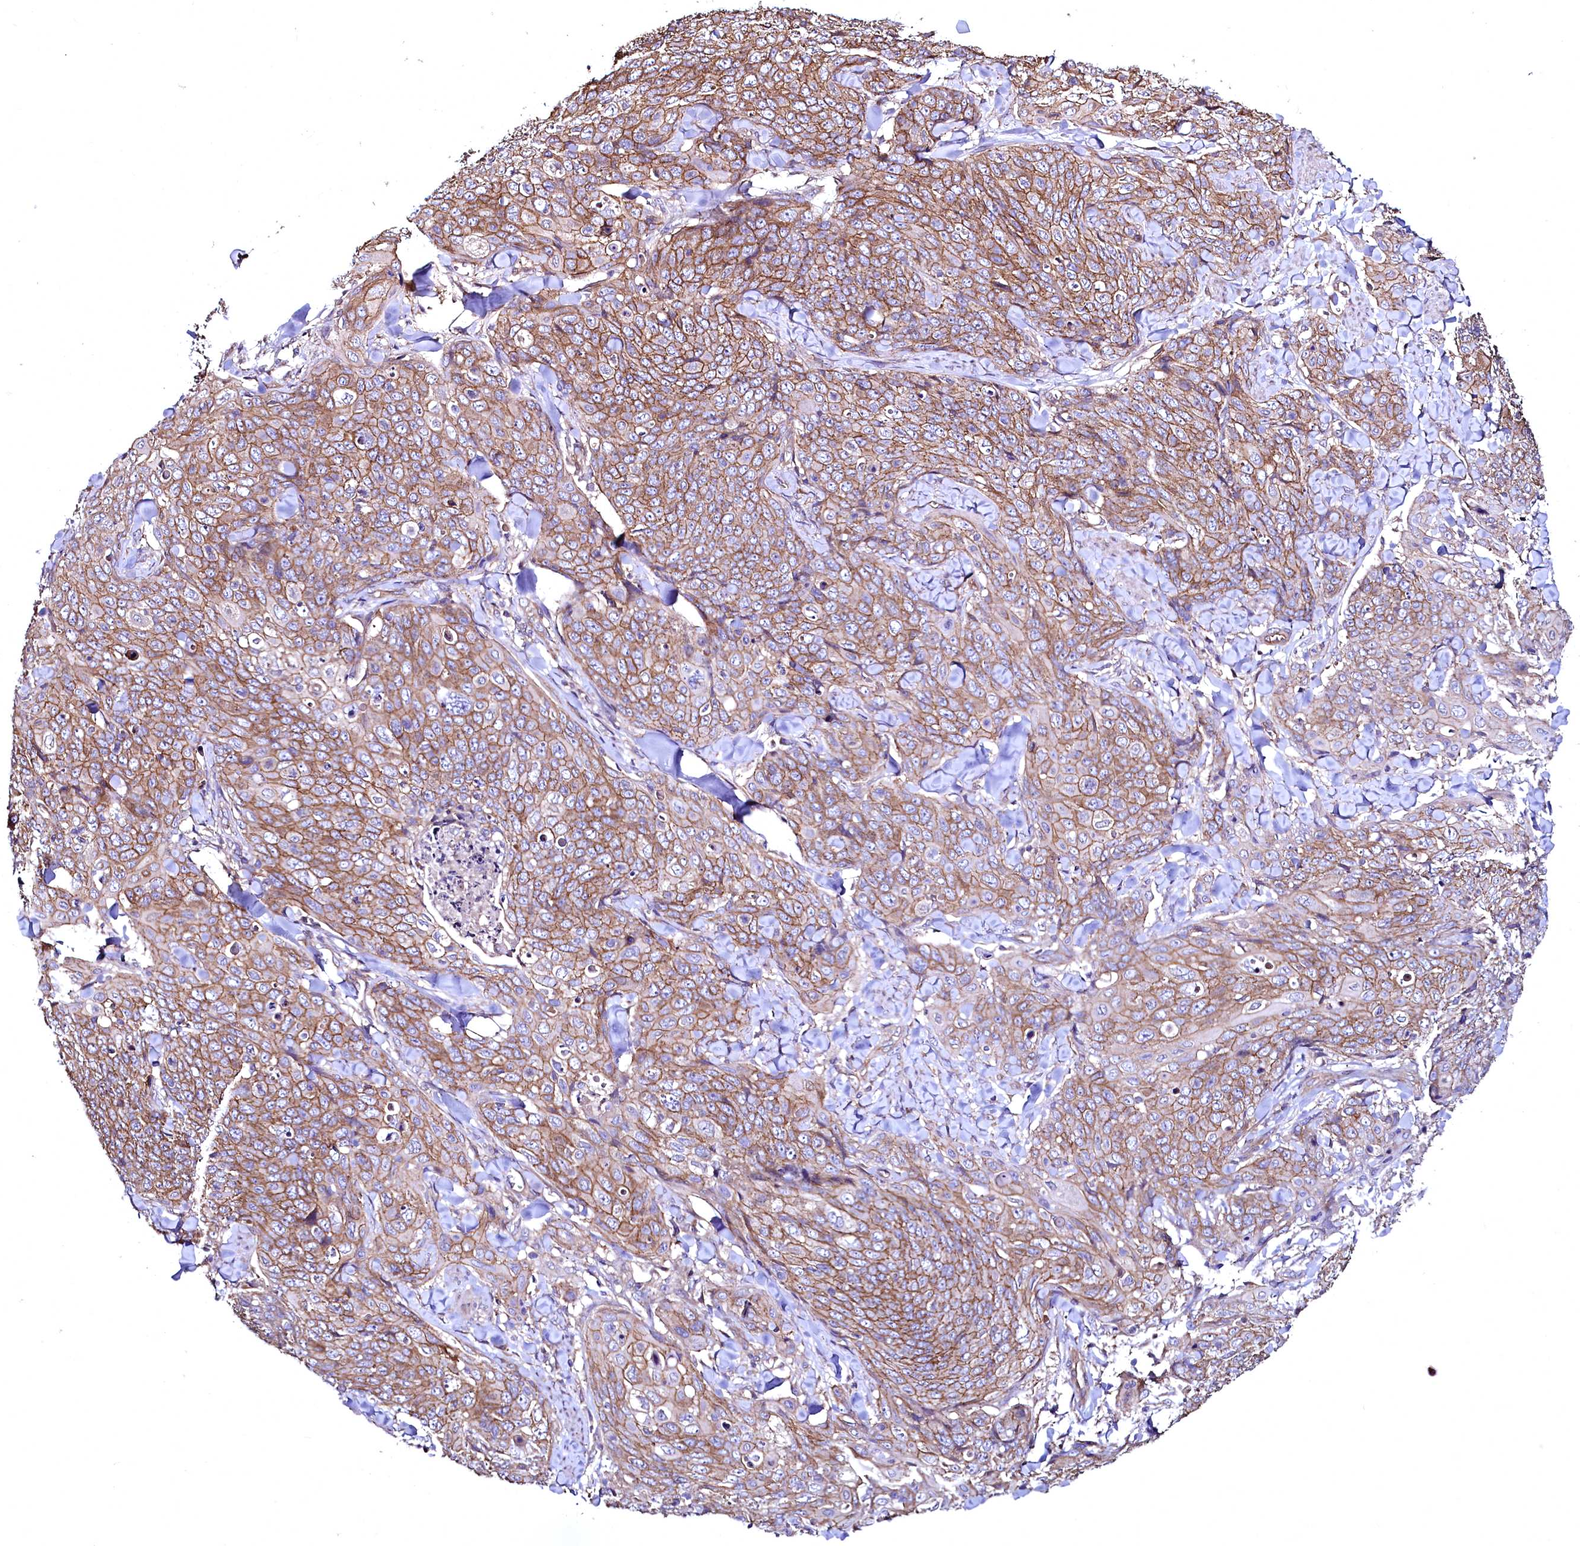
{"staining": {"intensity": "moderate", "quantity": ">75%", "location": "cytoplasmic/membranous"}, "tissue": "skin cancer", "cell_type": "Tumor cells", "image_type": "cancer", "snomed": [{"axis": "morphology", "description": "Squamous cell carcinoma, NOS"}, {"axis": "topography", "description": "Skin"}, {"axis": "topography", "description": "Vulva"}], "caption": "A photomicrograph of skin cancer stained for a protein shows moderate cytoplasmic/membranous brown staining in tumor cells. (Stains: DAB (3,3'-diaminobenzidine) in brown, nuclei in blue, Microscopy: brightfield microscopy at high magnification).", "gene": "TBCEL", "patient": {"sex": "female", "age": 85}}